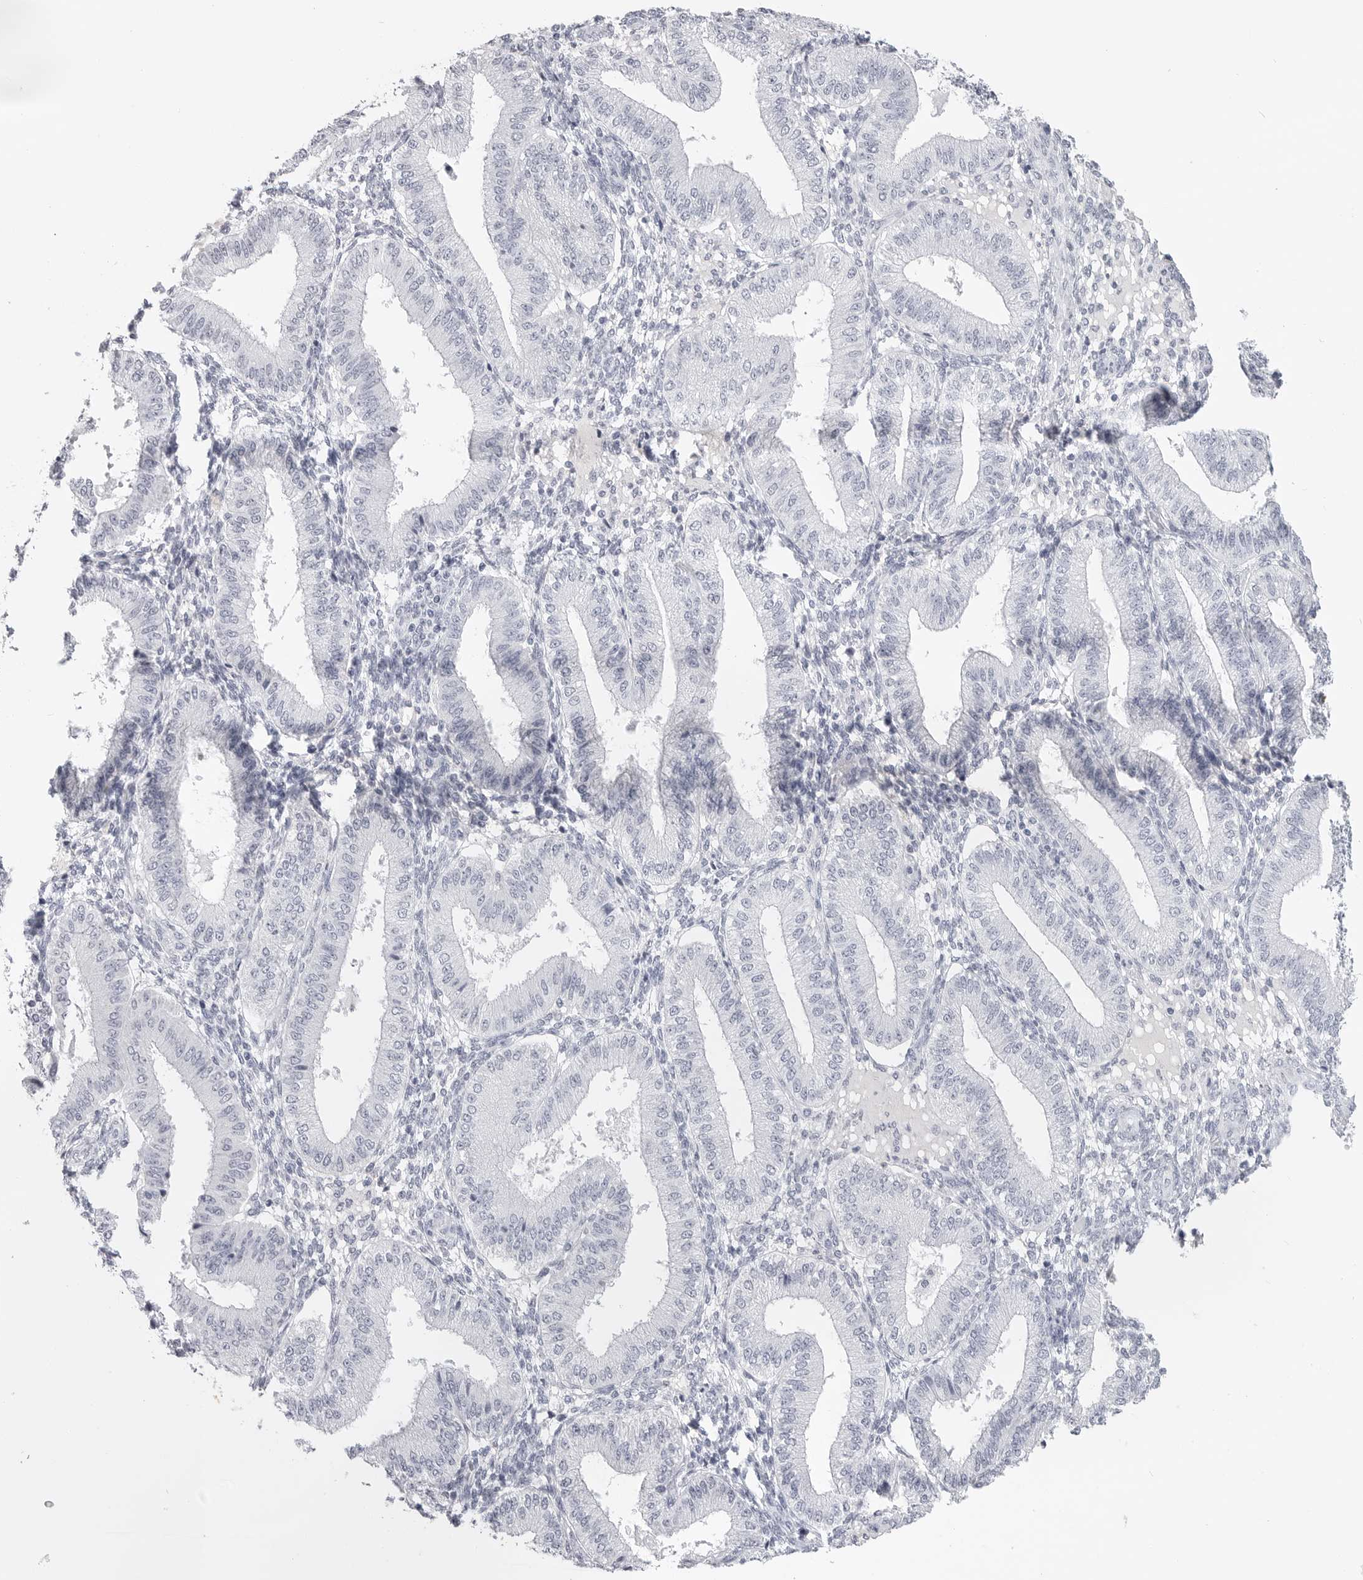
{"staining": {"intensity": "negative", "quantity": "none", "location": "none"}, "tissue": "endometrium", "cell_type": "Cells in endometrial stroma", "image_type": "normal", "snomed": [{"axis": "morphology", "description": "Normal tissue, NOS"}, {"axis": "topography", "description": "Endometrium"}], "caption": "Endometrium was stained to show a protein in brown. There is no significant positivity in cells in endometrial stroma. (DAB (3,3'-diaminobenzidine) immunohistochemistry visualized using brightfield microscopy, high magnification).", "gene": "LY6D", "patient": {"sex": "female", "age": 39}}